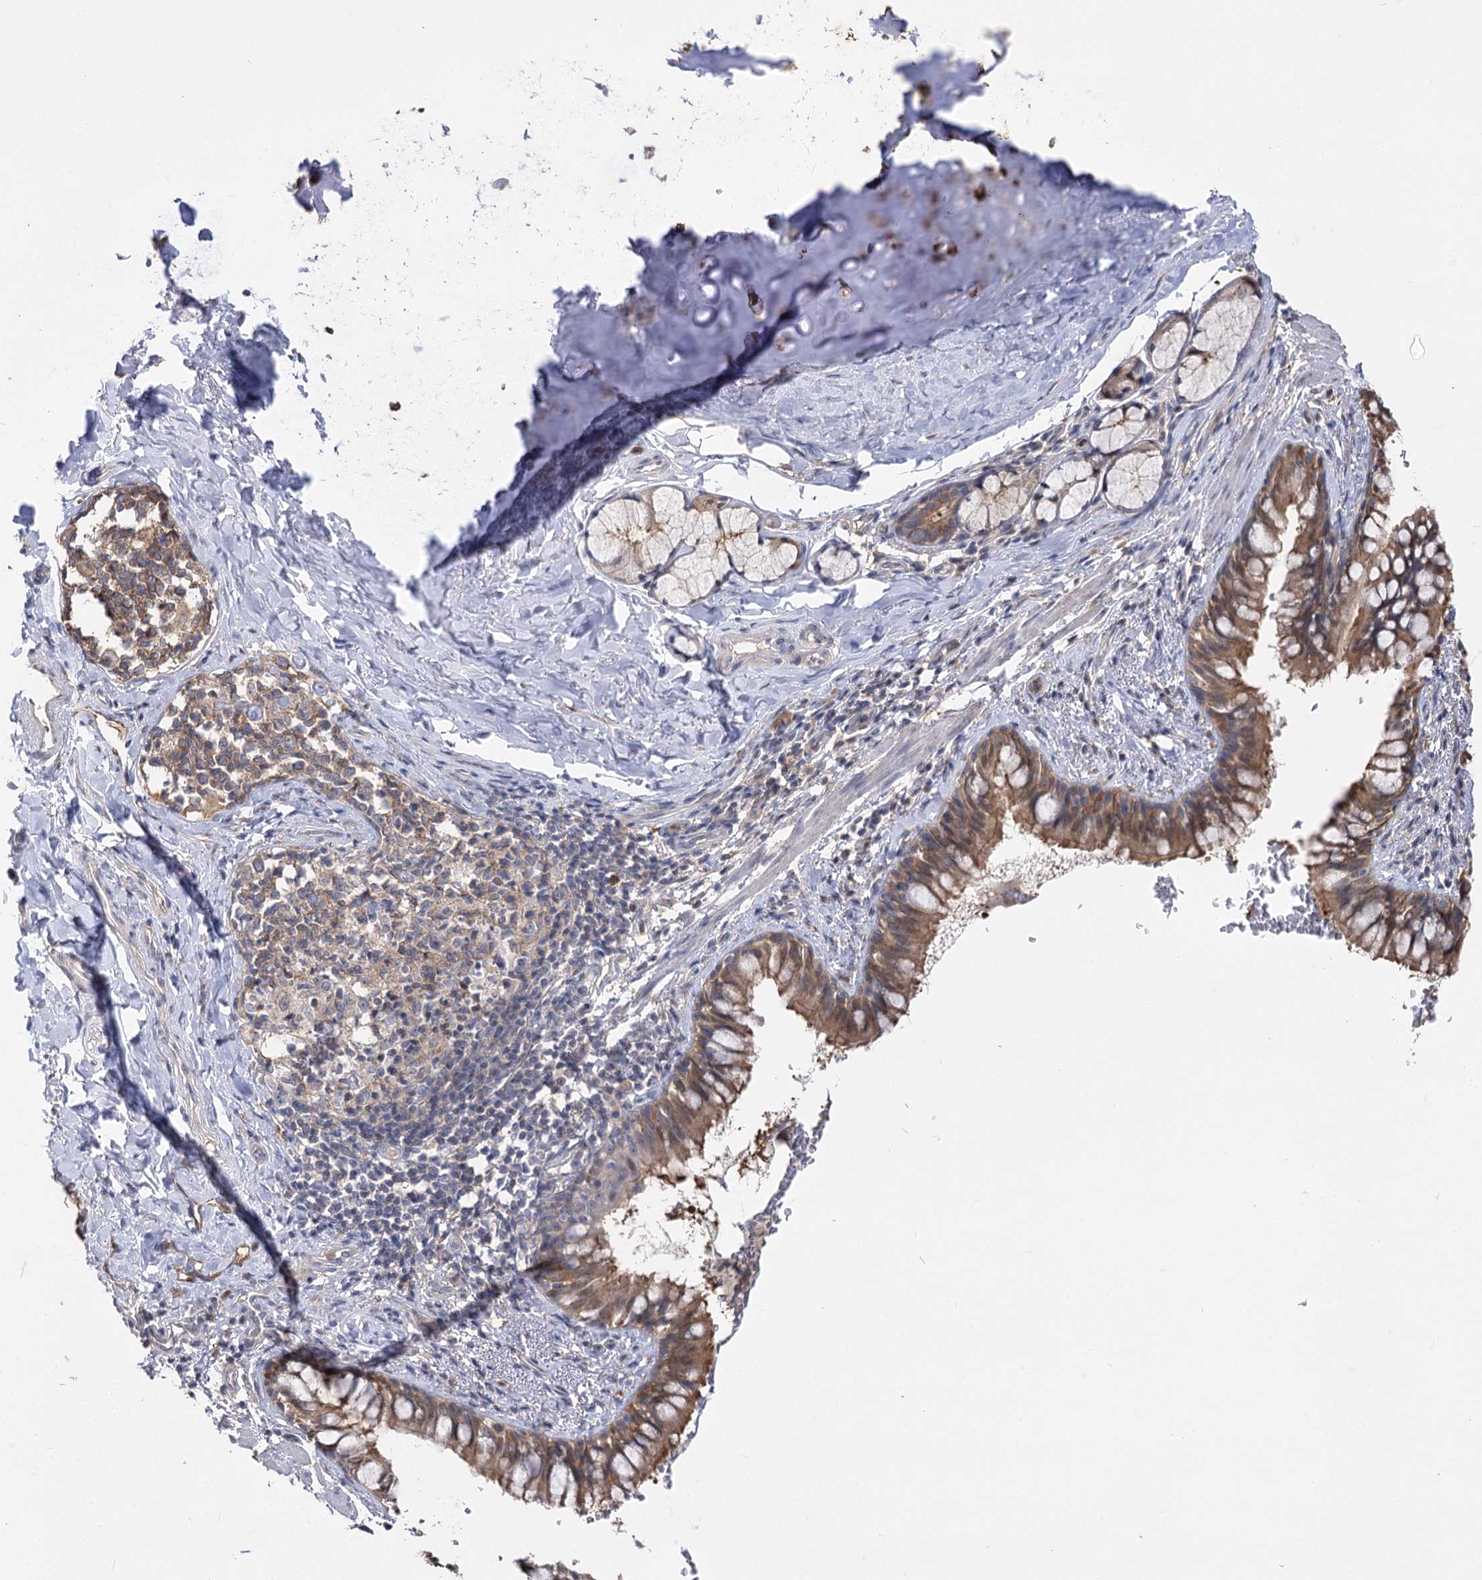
{"staining": {"intensity": "moderate", "quantity": ">75%", "location": "cytoplasmic/membranous"}, "tissue": "bronchus", "cell_type": "Respiratory epithelial cells", "image_type": "normal", "snomed": [{"axis": "morphology", "description": "Normal tissue, NOS"}, {"axis": "topography", "description": "Cartilage tissue"}, {"axis": "topography", "description": "Bronchus"}], "caption": "Immunohistochemistry (DAB (3,3'-diaminobenzidine)) staining of benign human bronchus reveals moderate cytoplasmic/membranous protein positivity in approximately >75% of respiratory epithelial cells. Using DAB (brown) and hematoxylin (blue) stains, captured at high magnification using brightfield microscopy.", "gene": "UGP2", "patient": {"sex": "female", "age": 36}}